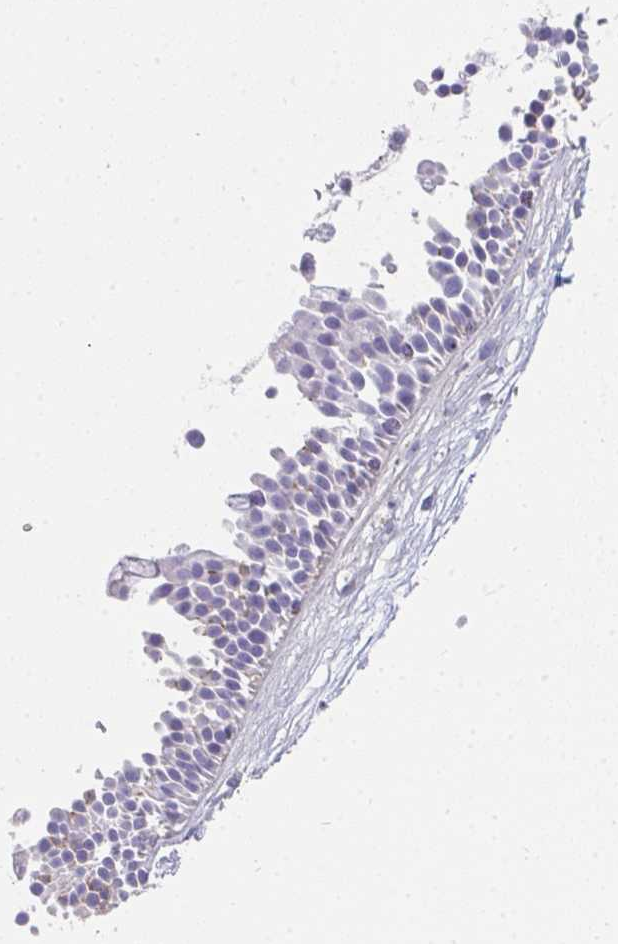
{"staining": {"intensity": "negative", "quantity": "none", "location": "none"}, "tissue": "nasopharynx", "cell_type": "Respiratory epithelial cells", "image_type": "normal", "snomed": [{"axis": "morphology", "description": "Normal tissue, NOS"}, {"axis": "topography", "description": "Nasopharynx"}], "caption": "The histopathology image shows no significant staining in respiratory epithelial cells of nasopharynx. (Brightfield microscopy of DAB (3,3'-diaminobenzidine) immunohistochemistry (IHC) at high magnification).", "gene": "RLF", "patient": {"sex": "male", "age": 56}}